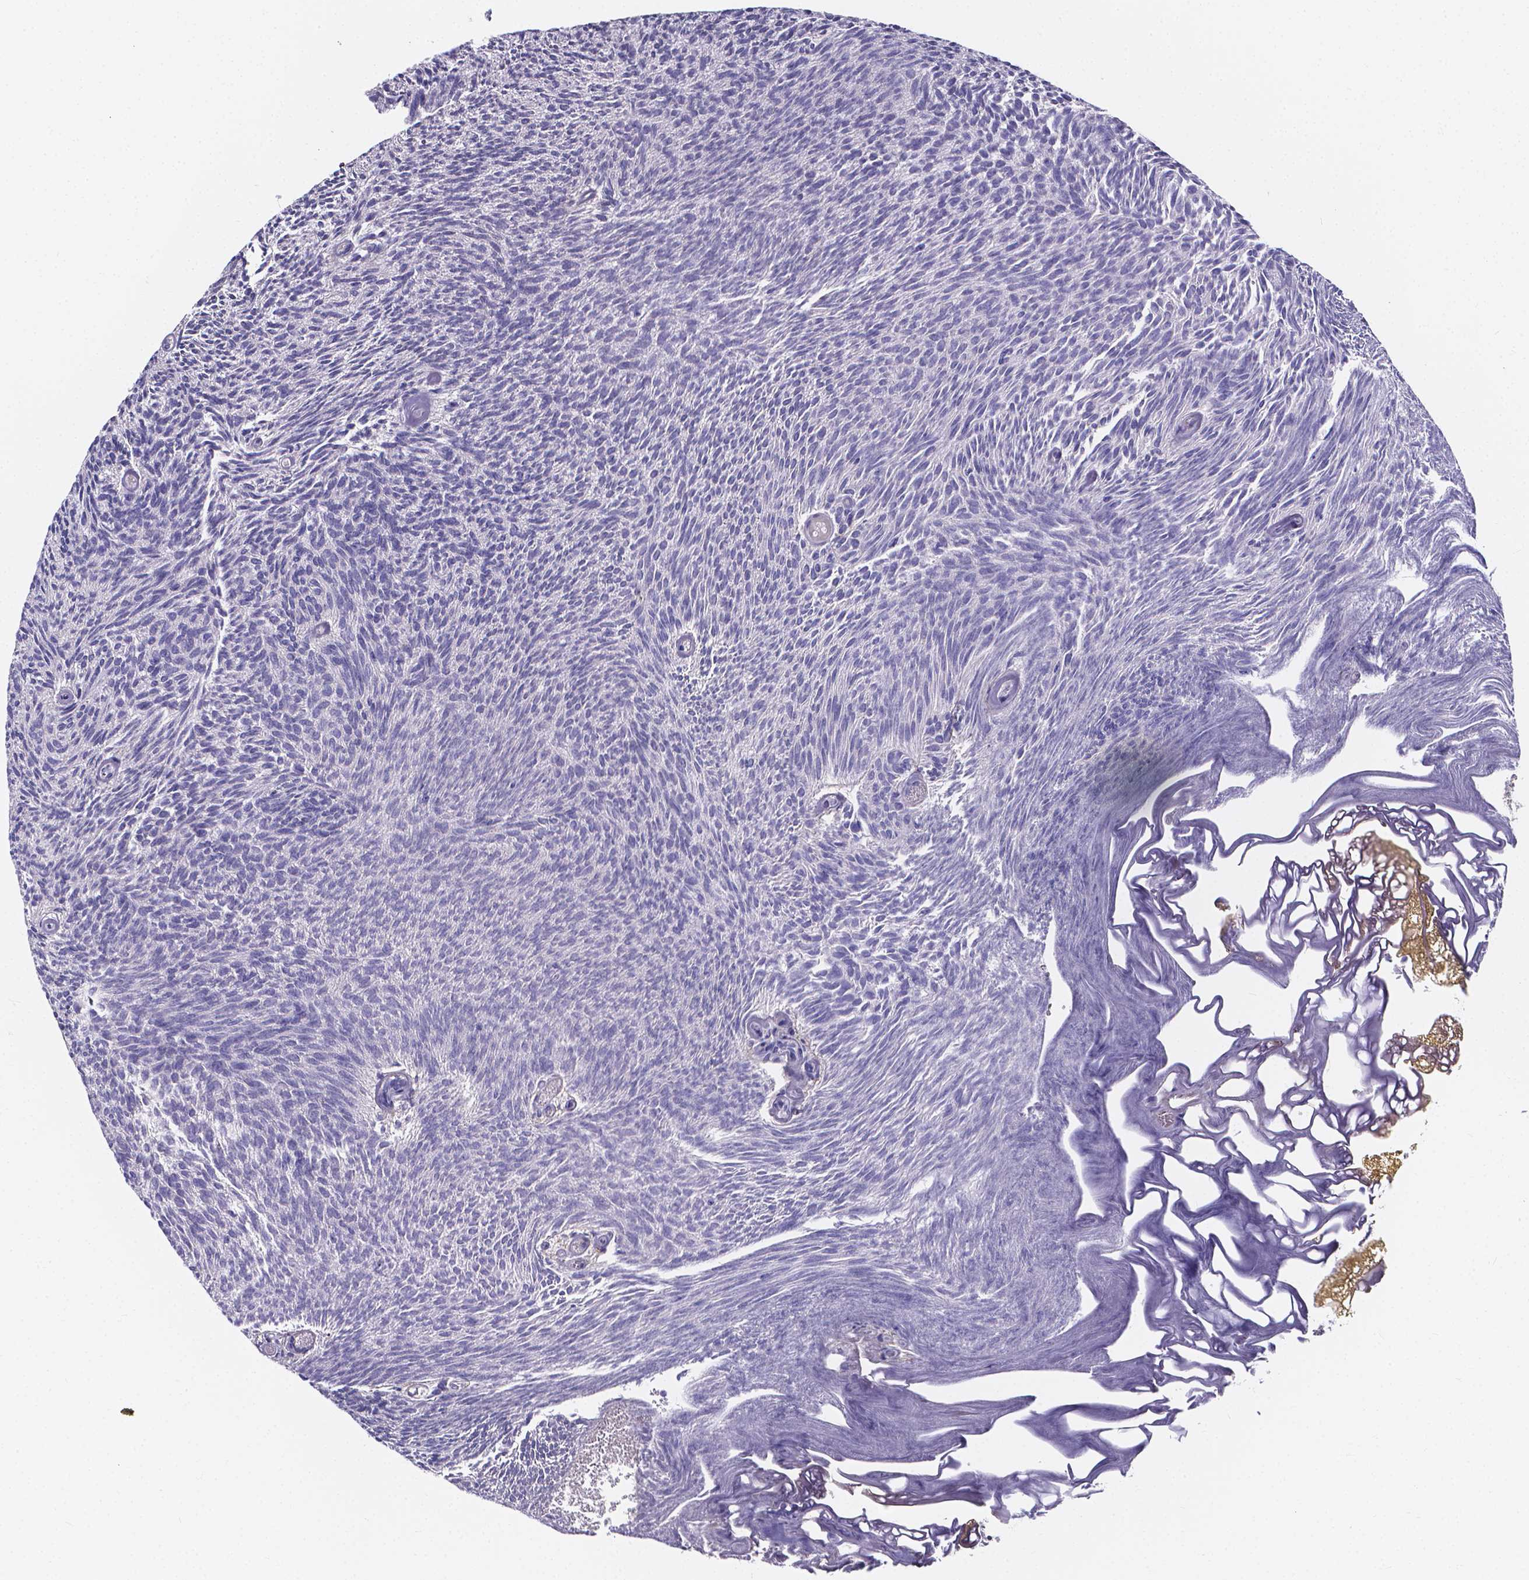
{"staining": {"intensity": "negative", "quantity": "none", "location": "none"}, "tissue": "urothelial cancer", "cell_type": "Tumor cells", "image_type": "cancer", "snomed": [{"axis": "morphology", "description": "Urothelial carcinoma, Low grade"}, {"axis": "topography", "description": "Urinary bladder"}], "caption": "This is a image of immunohistochemistry staining of urothelial cancer, which shows no expression in tumor cells.", "gene": "SPOCD1", "patient": {"sex": "male", "age": 77}}